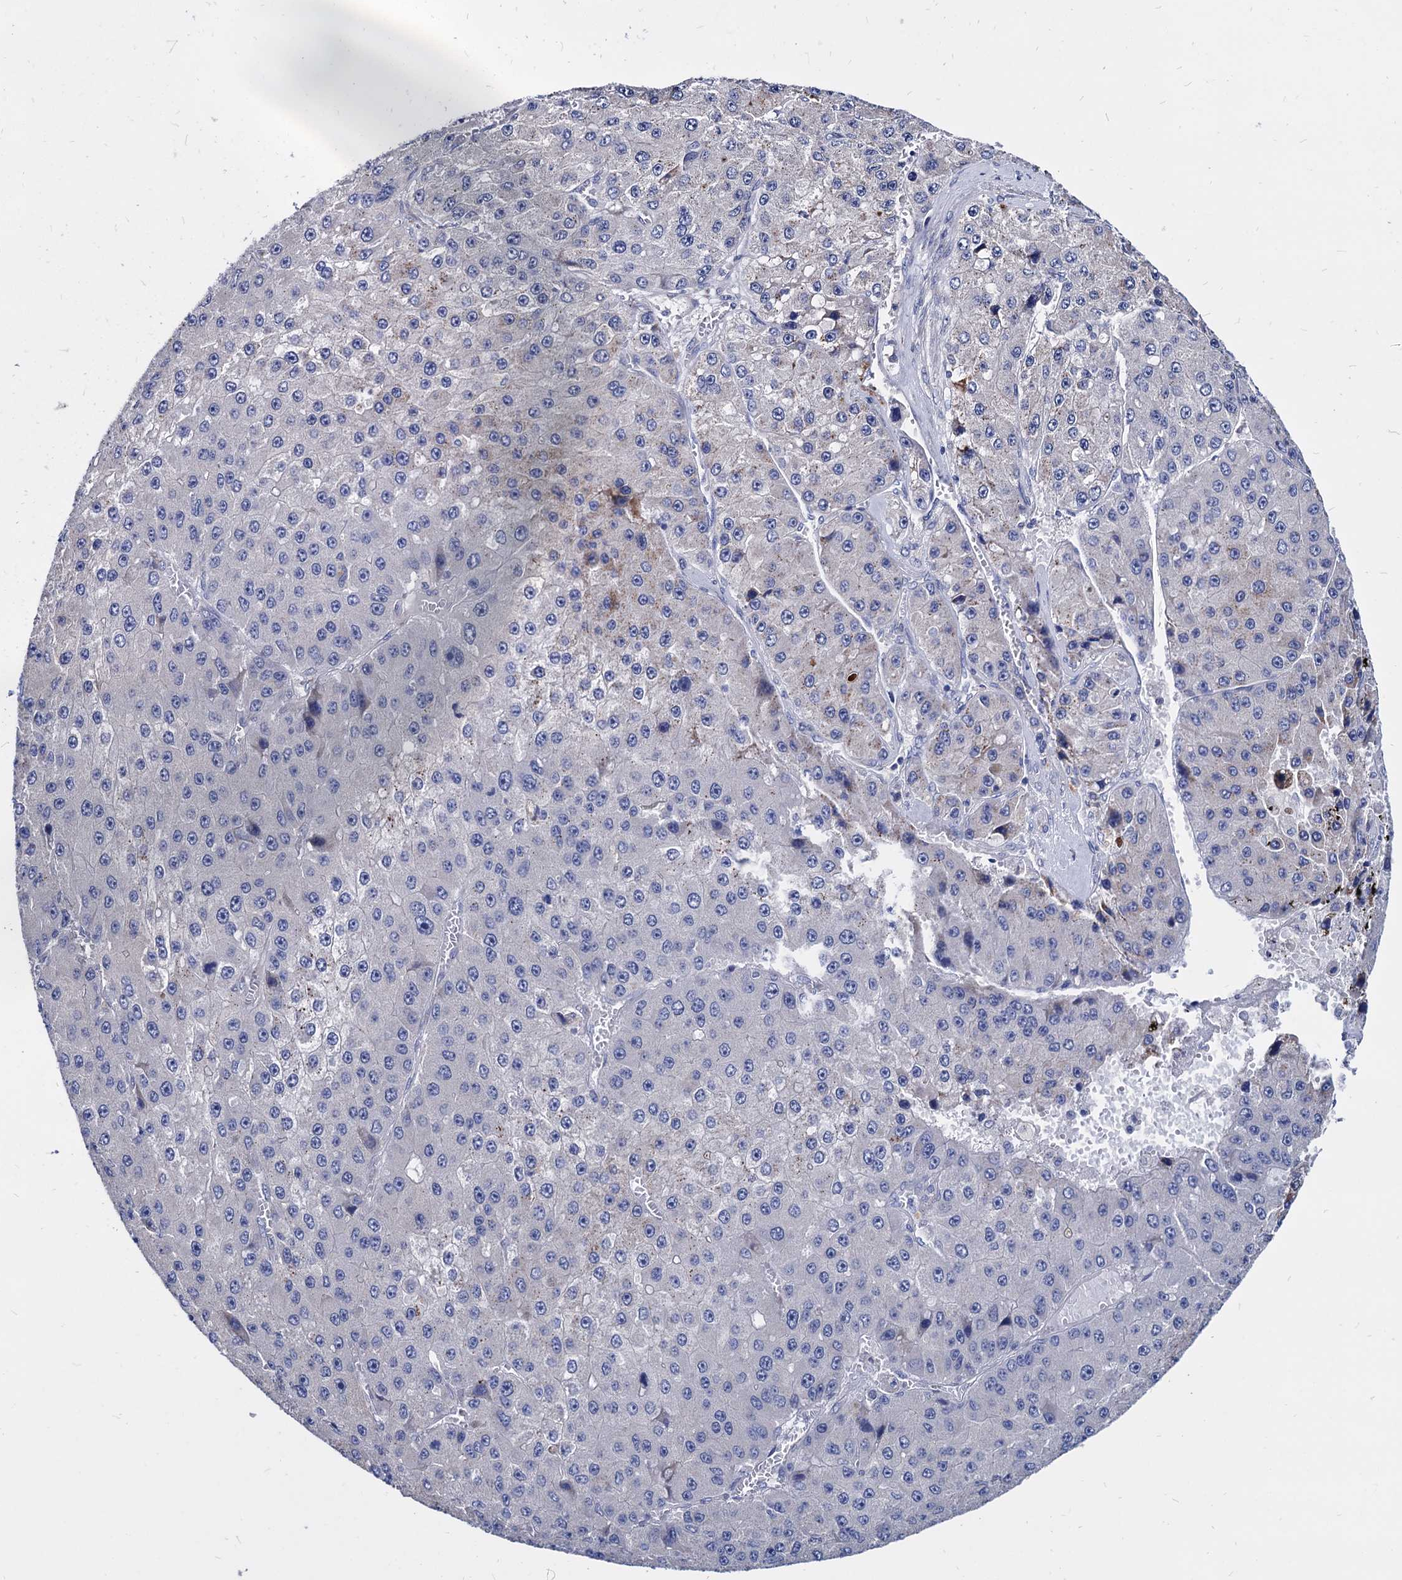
{"staining": {"intensity": "negative", "quantity": "none", "location": "none"}, "tissue": "liver cancer", "cell_type": "Tumor cells", "image_type": "cancer", "snomed": [{"axis": "morphology", "description": "Carcinoma, Hepatocellular, NOS"}, {"axis": "topography", "description": "Liver"}], "caption": "Human hepatocellular carcinoma (liver) stained for a protein using immunohistochemistry (IHC) demonstrates no positivity in tumor cells.", "gene": "ESD", "patient": {"sex": "female", "age": 73}}